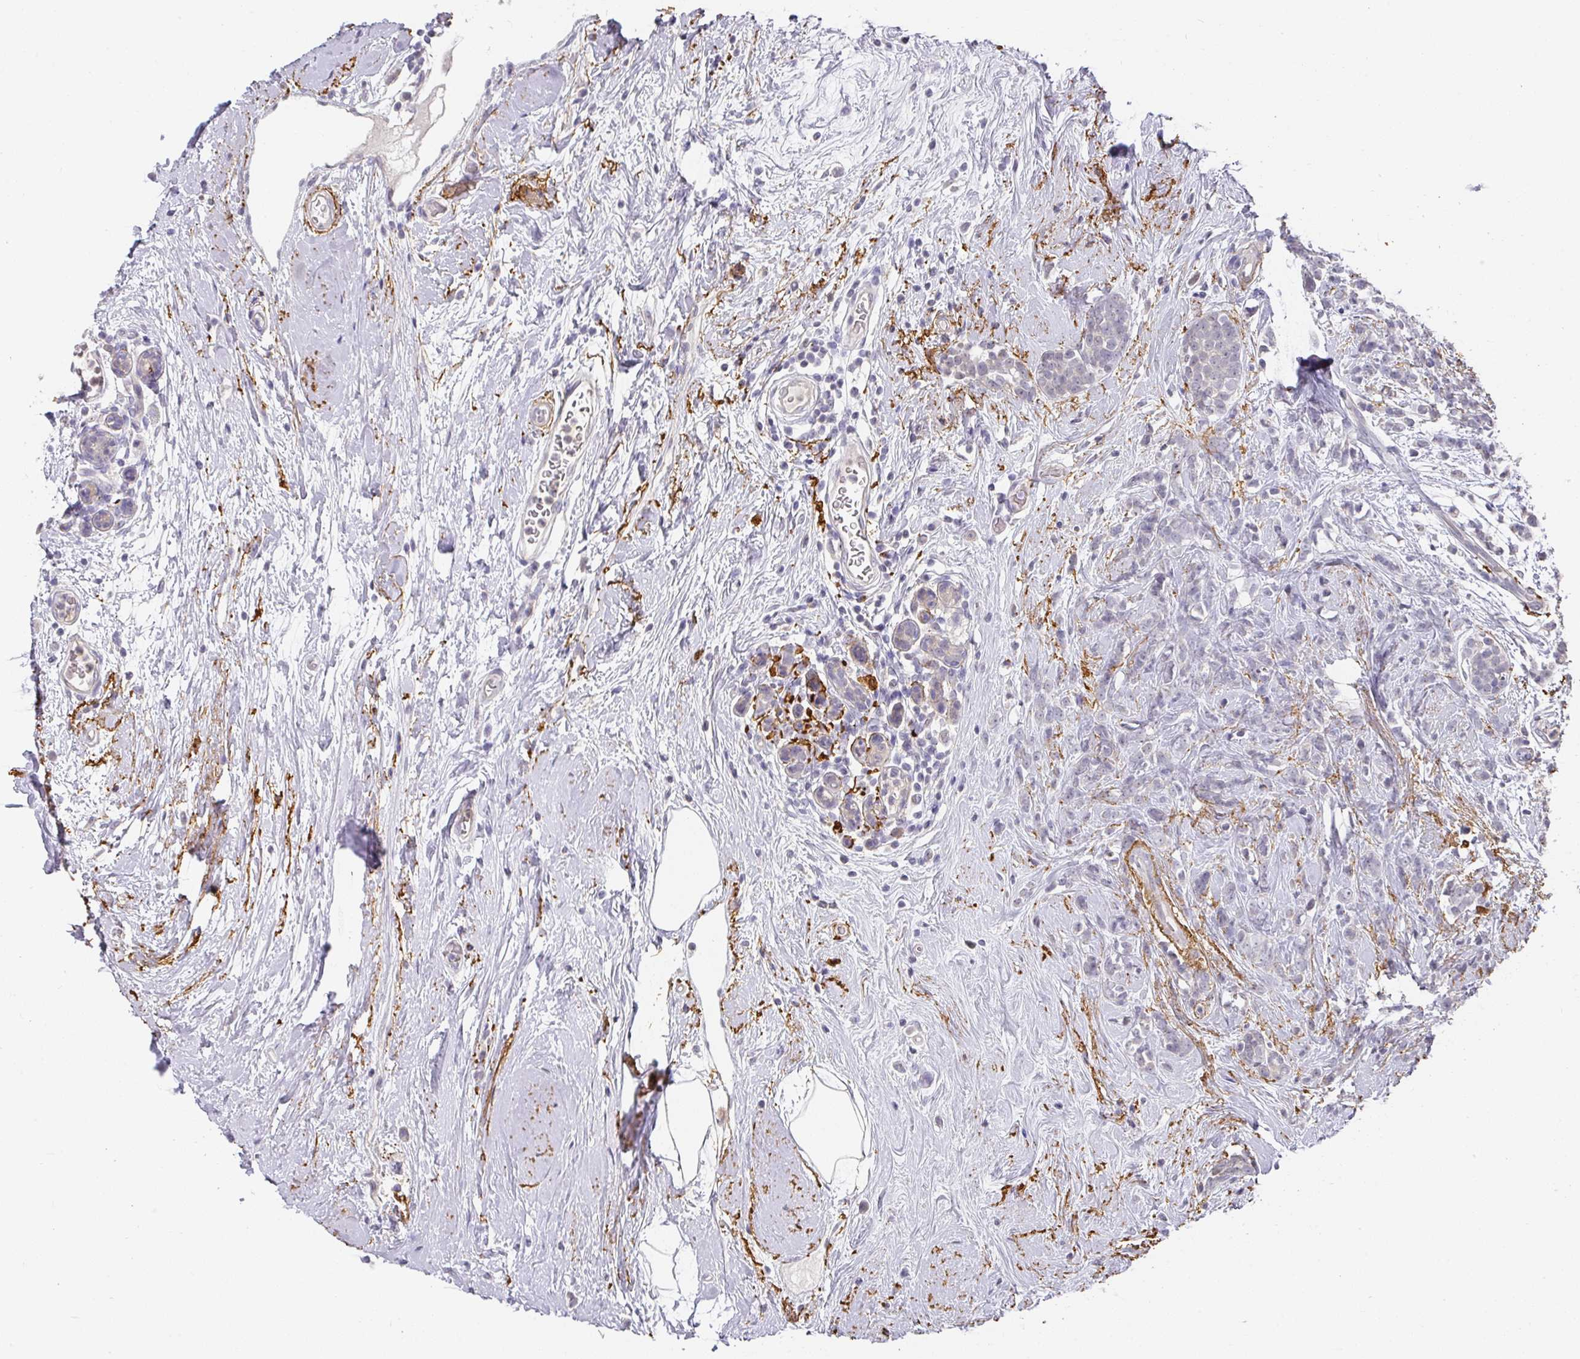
{"staining": {"intensity": "negative", "quantity": "none", "location": "none"}, "tissue": "breast cancer", "cell_type": "Tumor cells", "image_type": "cancer", "snomed": [{"axis": "morphology", "description": "Duct carcinoma"}, {"axis": "topography", "description": "Breast"}], "caption": "Breast cancer (infiltrating ductal carcinoma) was stained to show a protein in brown. There is no significant expression in tumor cells.", "gene": "FOXN4", "patient": {"sex": "female", "age": 75}}